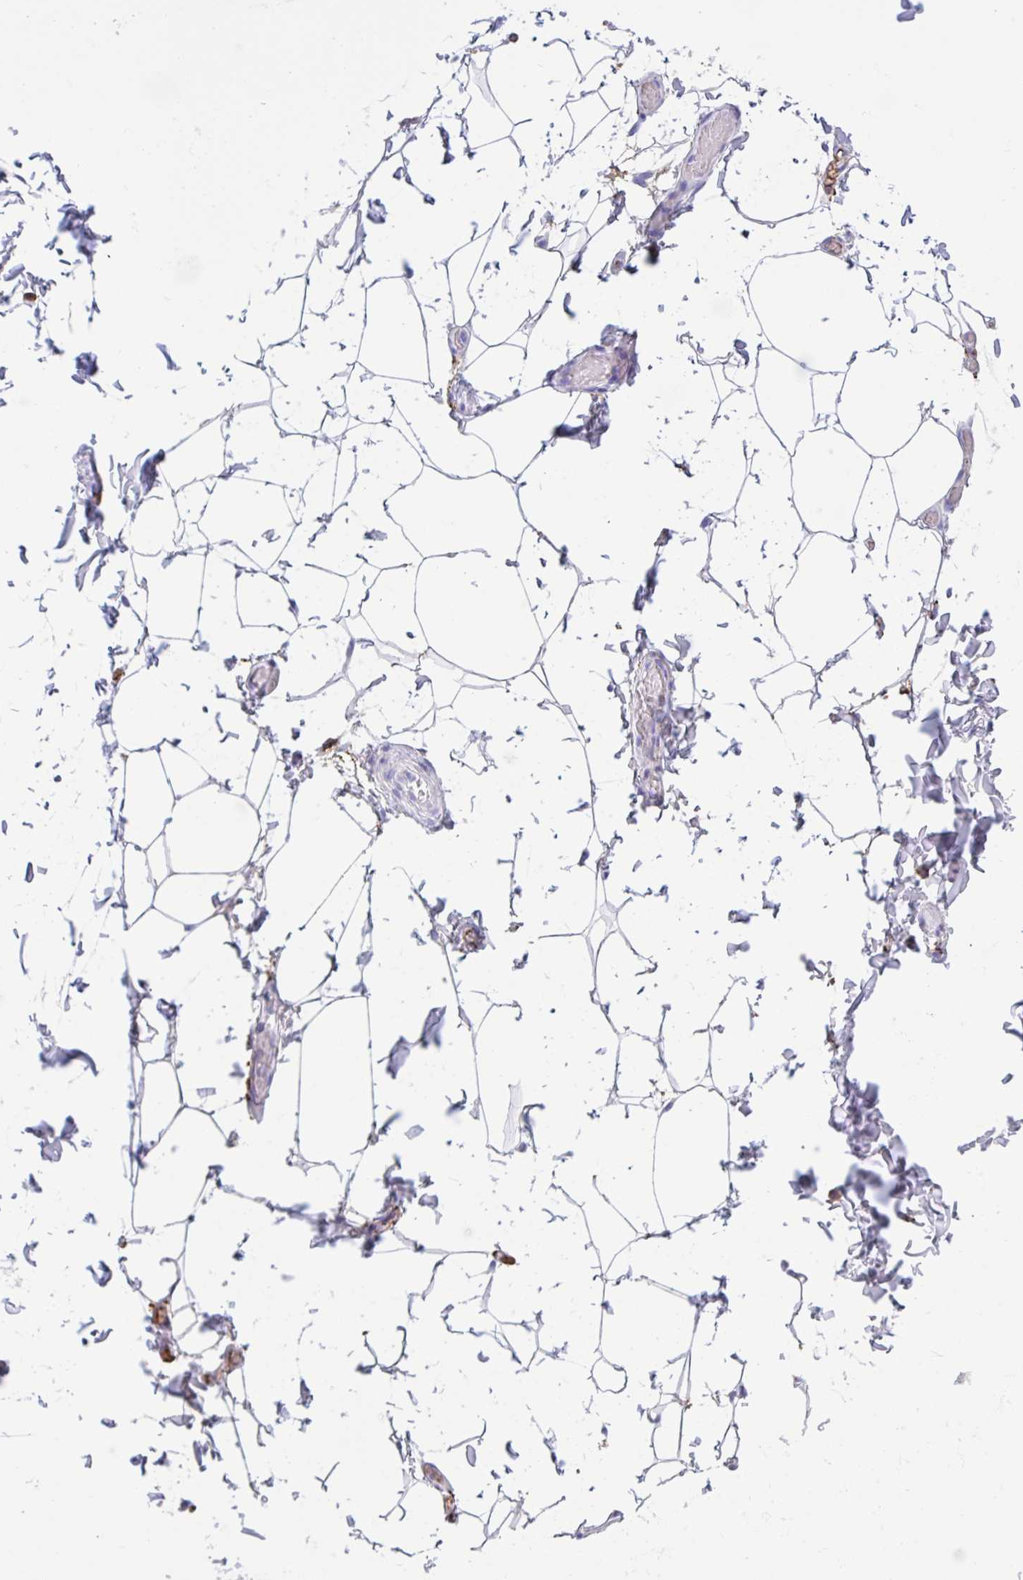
{"staining": {"intensity": "negative", "quantity": "none", "location": "none"}, "tissue": "adipose tissue", "cell_type": "Adipocytes", "image_type": "normal", "snomed": [{"axis": "morphology", "description": "Normal tissue, NOS"}, {"axis": "topography", "description": "Soft tissue"}, {"axis": "topography", "description": "Adipose tissue"}, {"axis": "topography", "description": "Vascular tissue"}, {"axis": "topography", "description": "Peripheral nerve tissue"}], "caption": "Immunohistochemical staining of unremarkable adipose tissue shows no significant expression in adipocytes. (DAB immunohistochemistry visualized using brightfield microscopy, high magnification).", "gene": "LARGE2", "patient": {"sex": "male", "age": 29}}